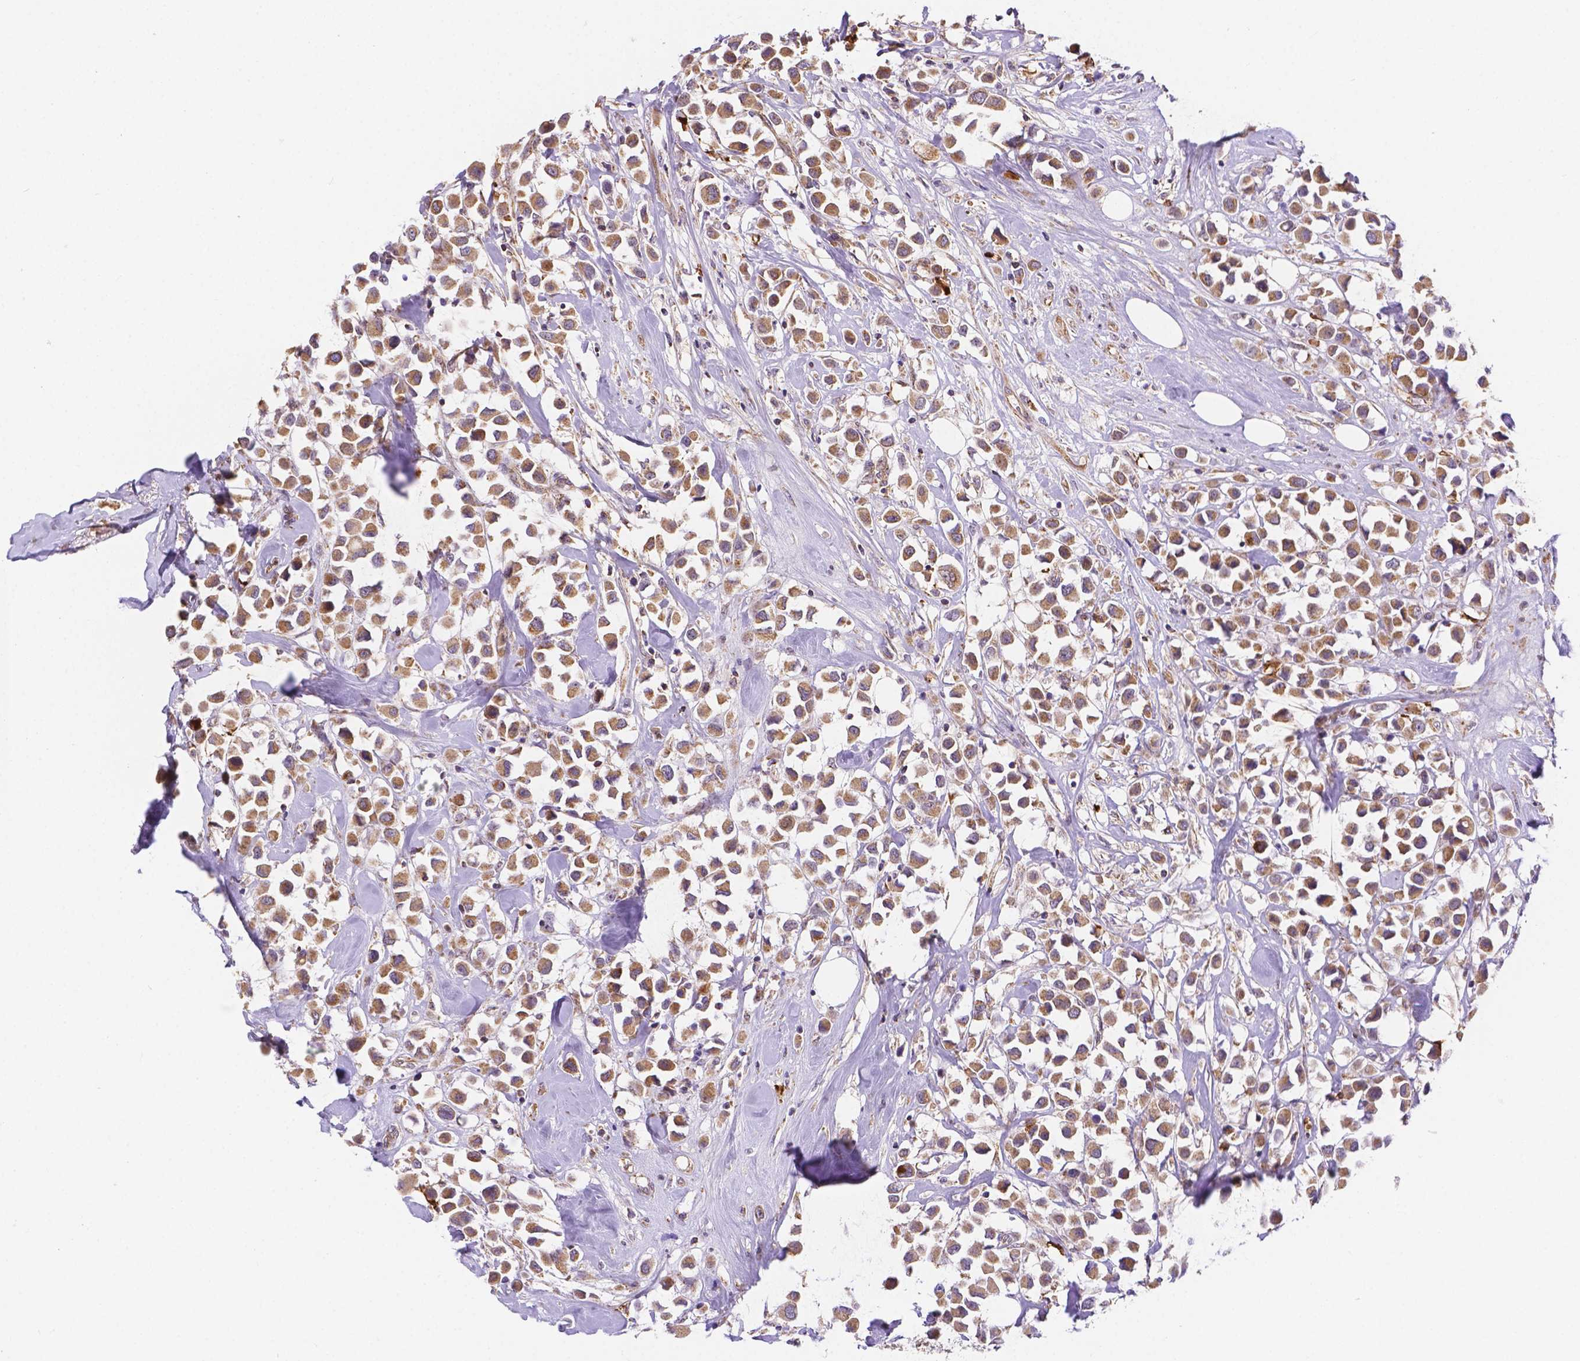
{"staining": {"intensity": "moderate", "quantity": ">75%", "location": "cytoplasmic/membranous"}, "tissue": "breast cancer", "cell_type": "Tumor cells", "image_type": "cancer", "snomed": [{"axis": "morphology", "description": "Duct carcinoma"}, {"axis": "topography", "description": "Breast"}], "caption": "DAB (3,3'-diaminobenzidine) immunohistochemical staining of breast infiltrating ductal carcinoma exhibits moderate cytoplasmic/membranous protein positivity in approximately >75% of tumor cells.", "gene": "CYYR1", "patient": {"sex": "female", "age": 61}}